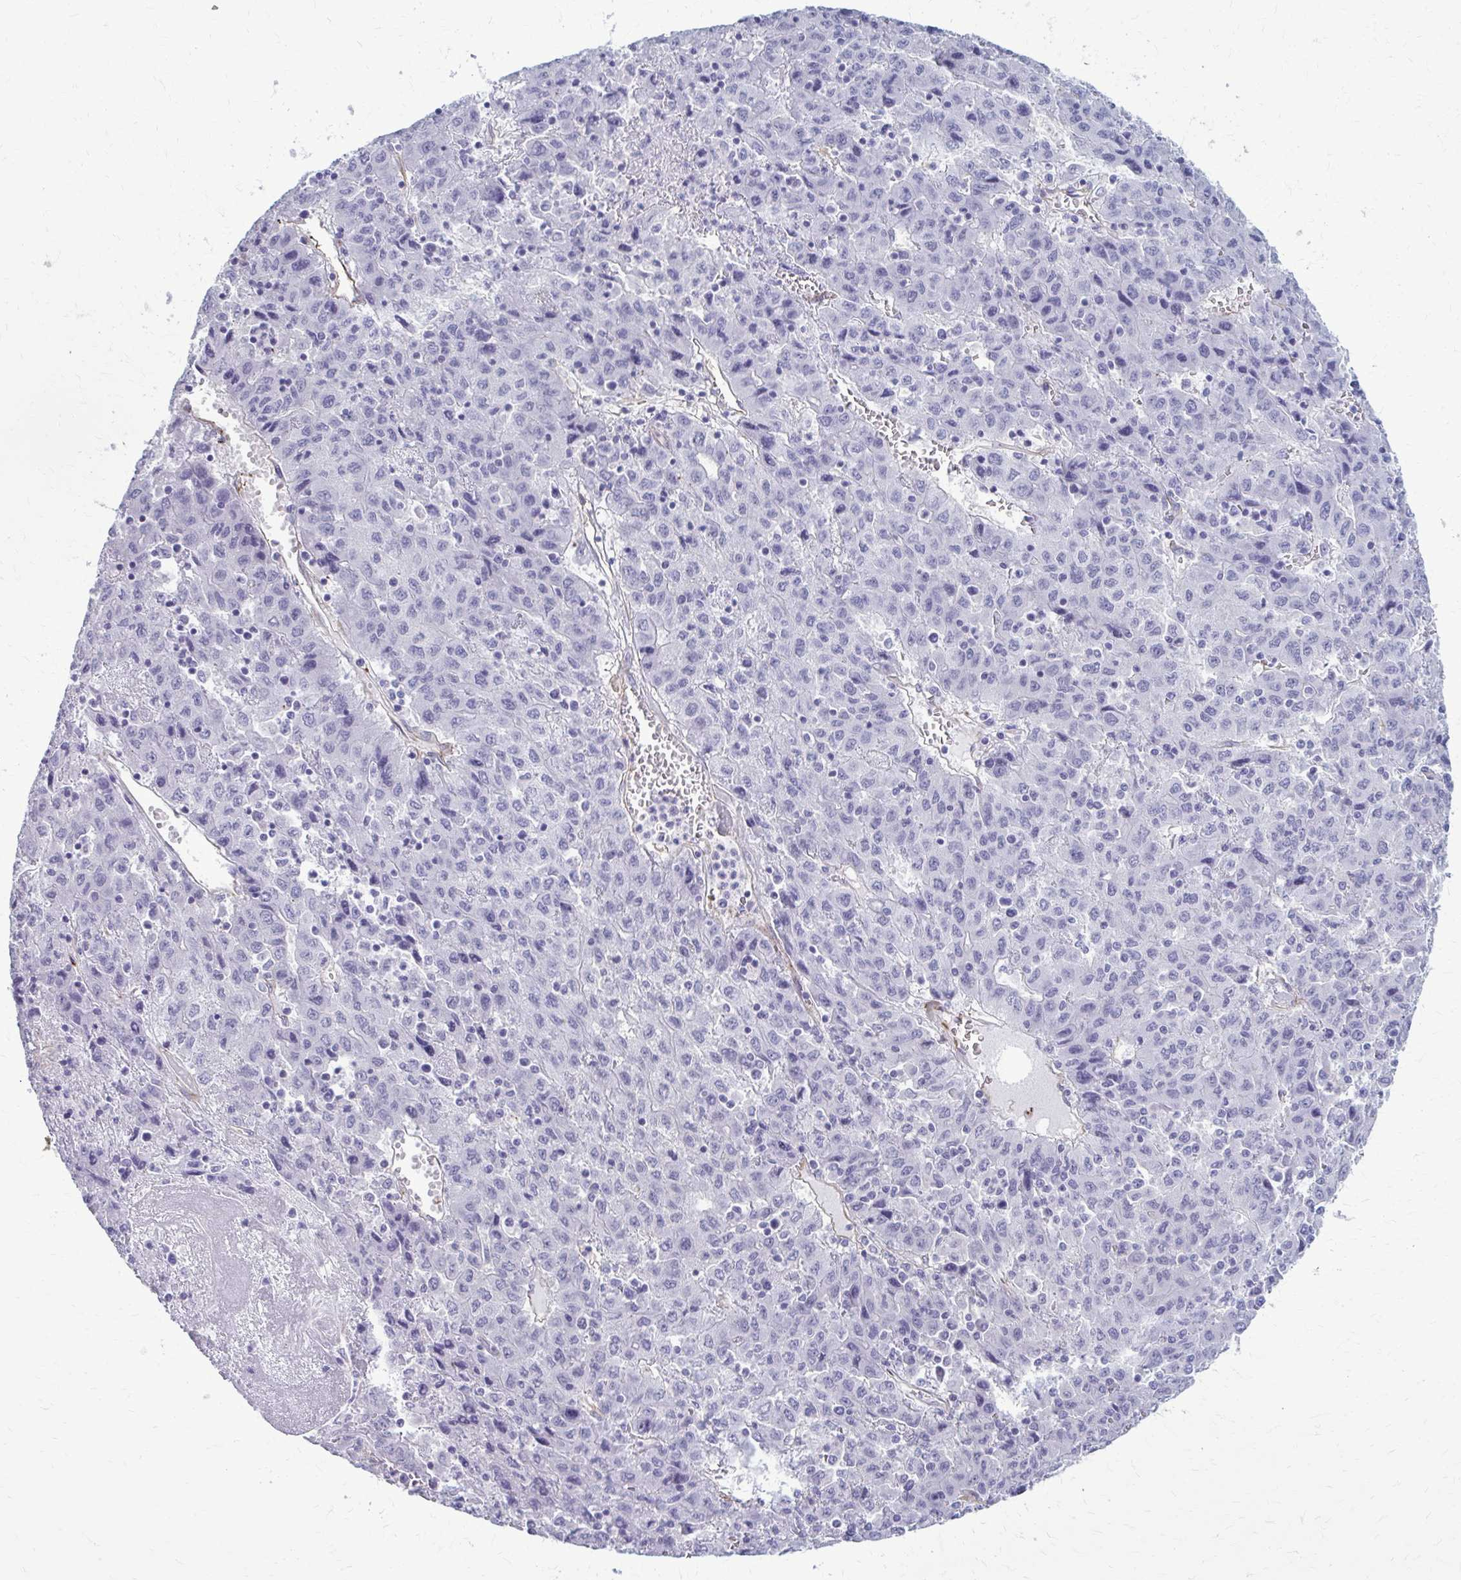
{"staining": {"intensity": "negative", "quantity": "none", "location": "none"}, "tissue": "liver cancer", "cell_type": "Tumor cells", "image_type": "cancer", "snomed": [{"axis": "morphology", "description": "Carcinoma, Hepatocellular, NOS"}, {"axis": "topography", "description": "Liver"}], "caption": "Liver hepatocellular carcinoma stained for a protein using immunohistochemistry shows no positivity tumor cells.", "gene": "CASQ2", "patient": {"sex": "female", "age": 53}}